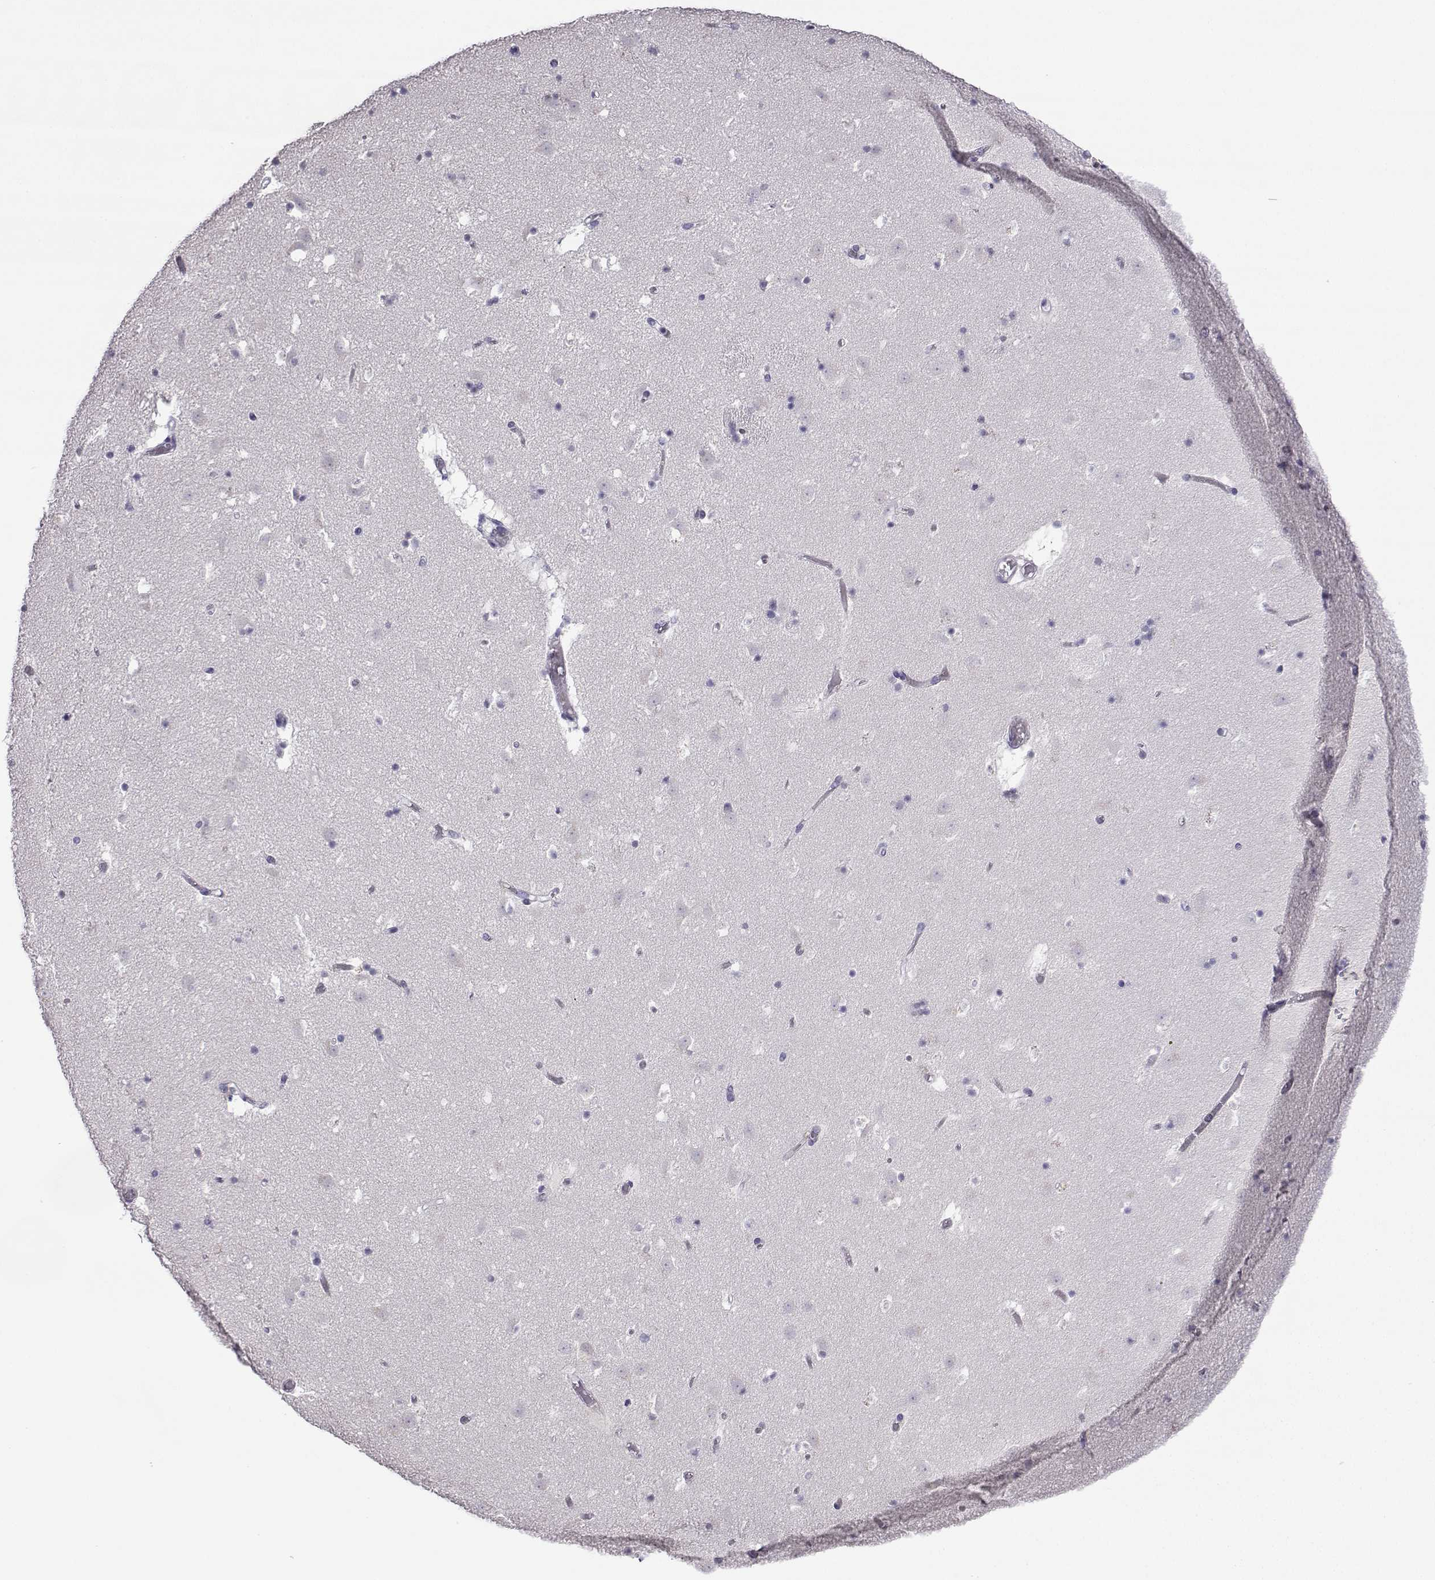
{"staining": {"intensity": "negative", "quantity": "none", "location": "none"}, "tissue": "caudate", "cell_type": "Glial cells", "image_type": "normal", "snomed": [{"axis": "morphology", "description": "Normal tissue, NOS"}, {"axis": "topography", "description": "Lateral ventricle wall"}], "caption": "Human caudate stained for a protein using IHC exhibits no positivity in glial cells.", "gene": "CFAP70", "patient": {"sex": "female", "age": 42}}